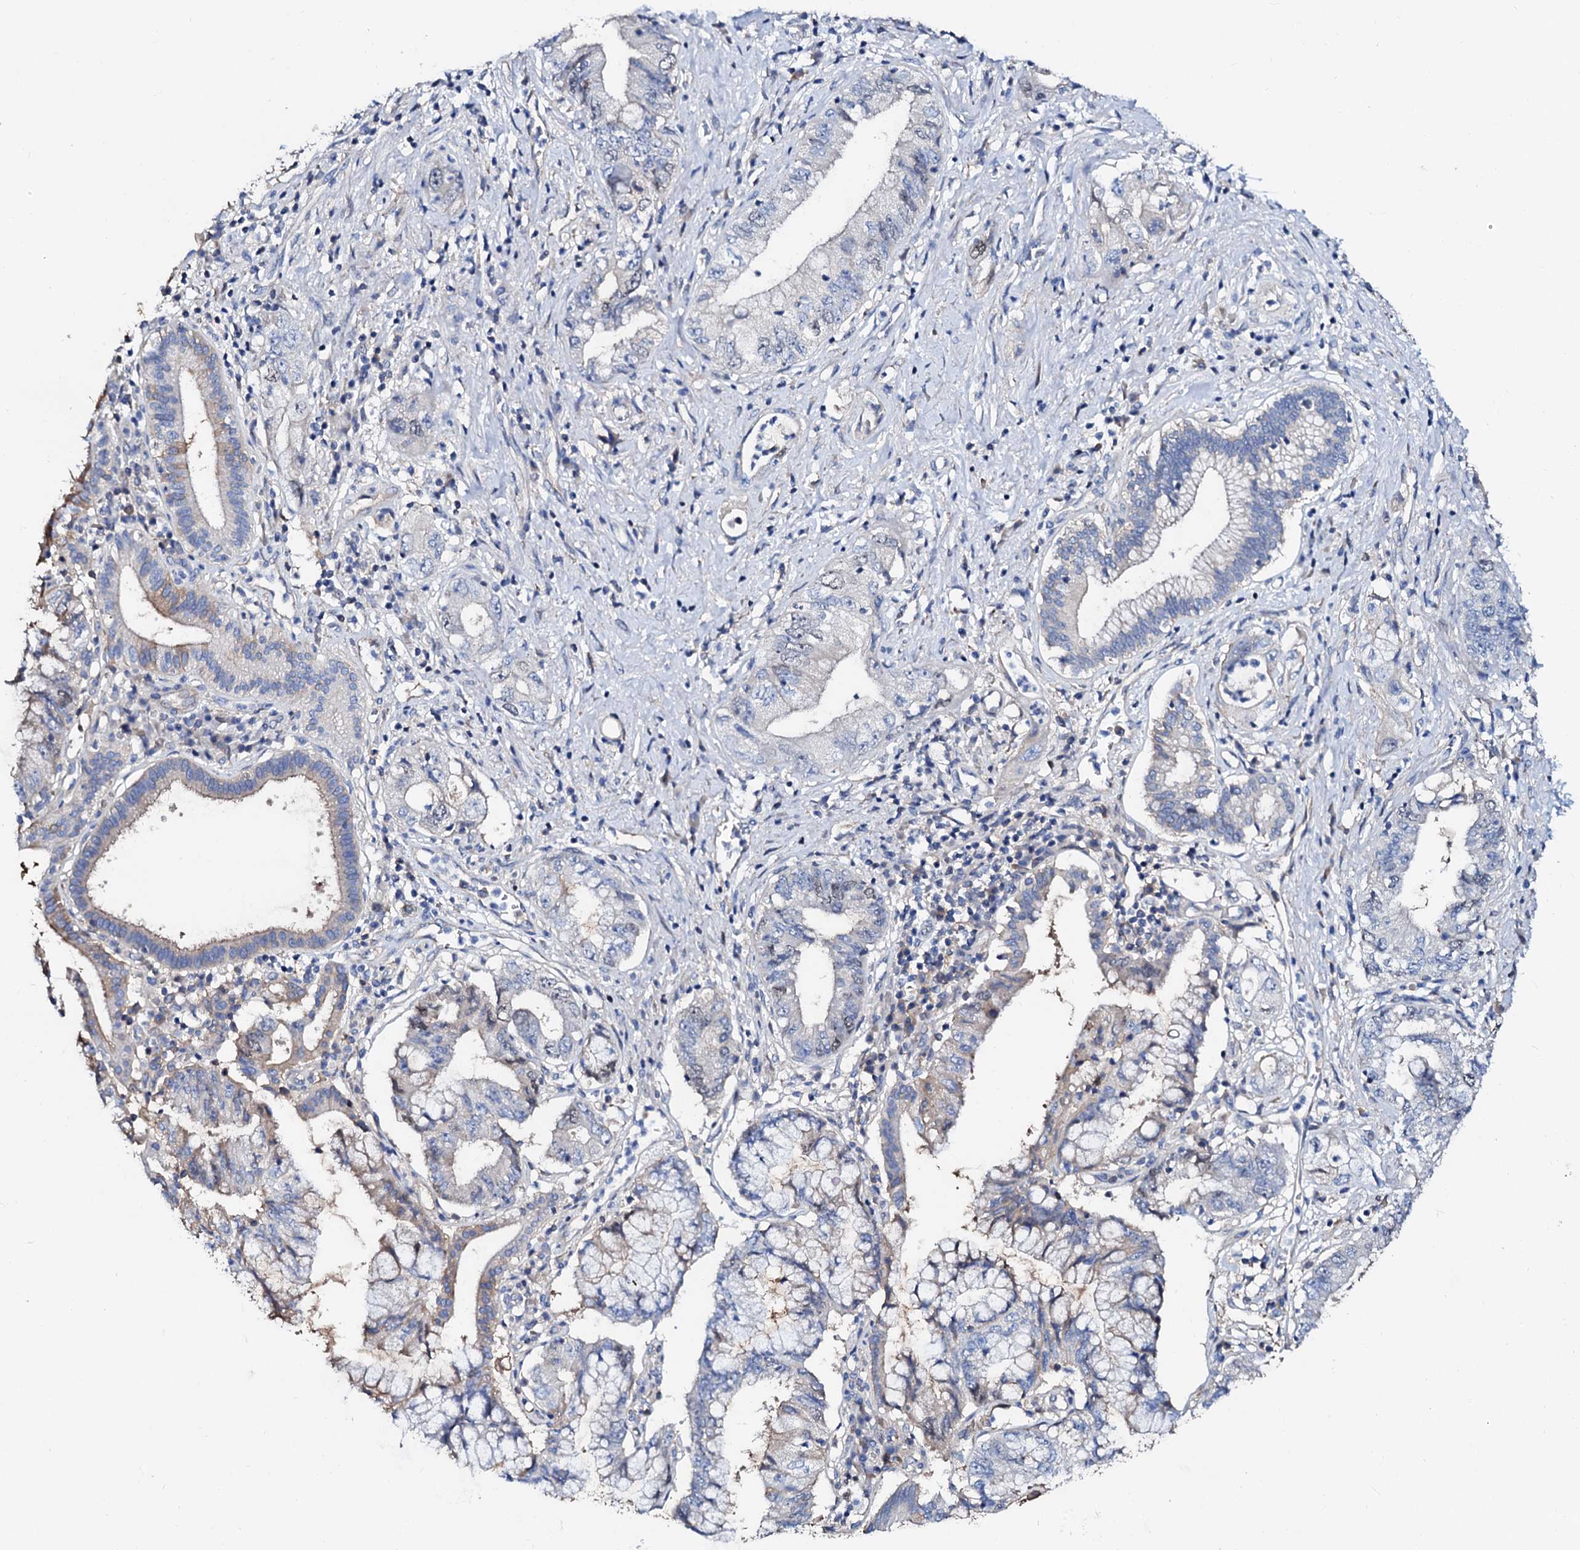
{"staining": {"intensity": "negative", "quantity": "none", "location": "none"}, "tissue": "pancreatic cancer", "cell_type": "Tumor cells", "image_type": "cancer", "snomed": [{"axis": "morphology", "description": "Adenocarcinoma, NOS"}, {"axis": "topography", "description": "Pancreas"}], "caption": "Tumor cells show no significant staining in pancreatic cancer (adenocarcinoma).", "gene": "CSKMT", "patient": {"sex": "female", "age": 73}}